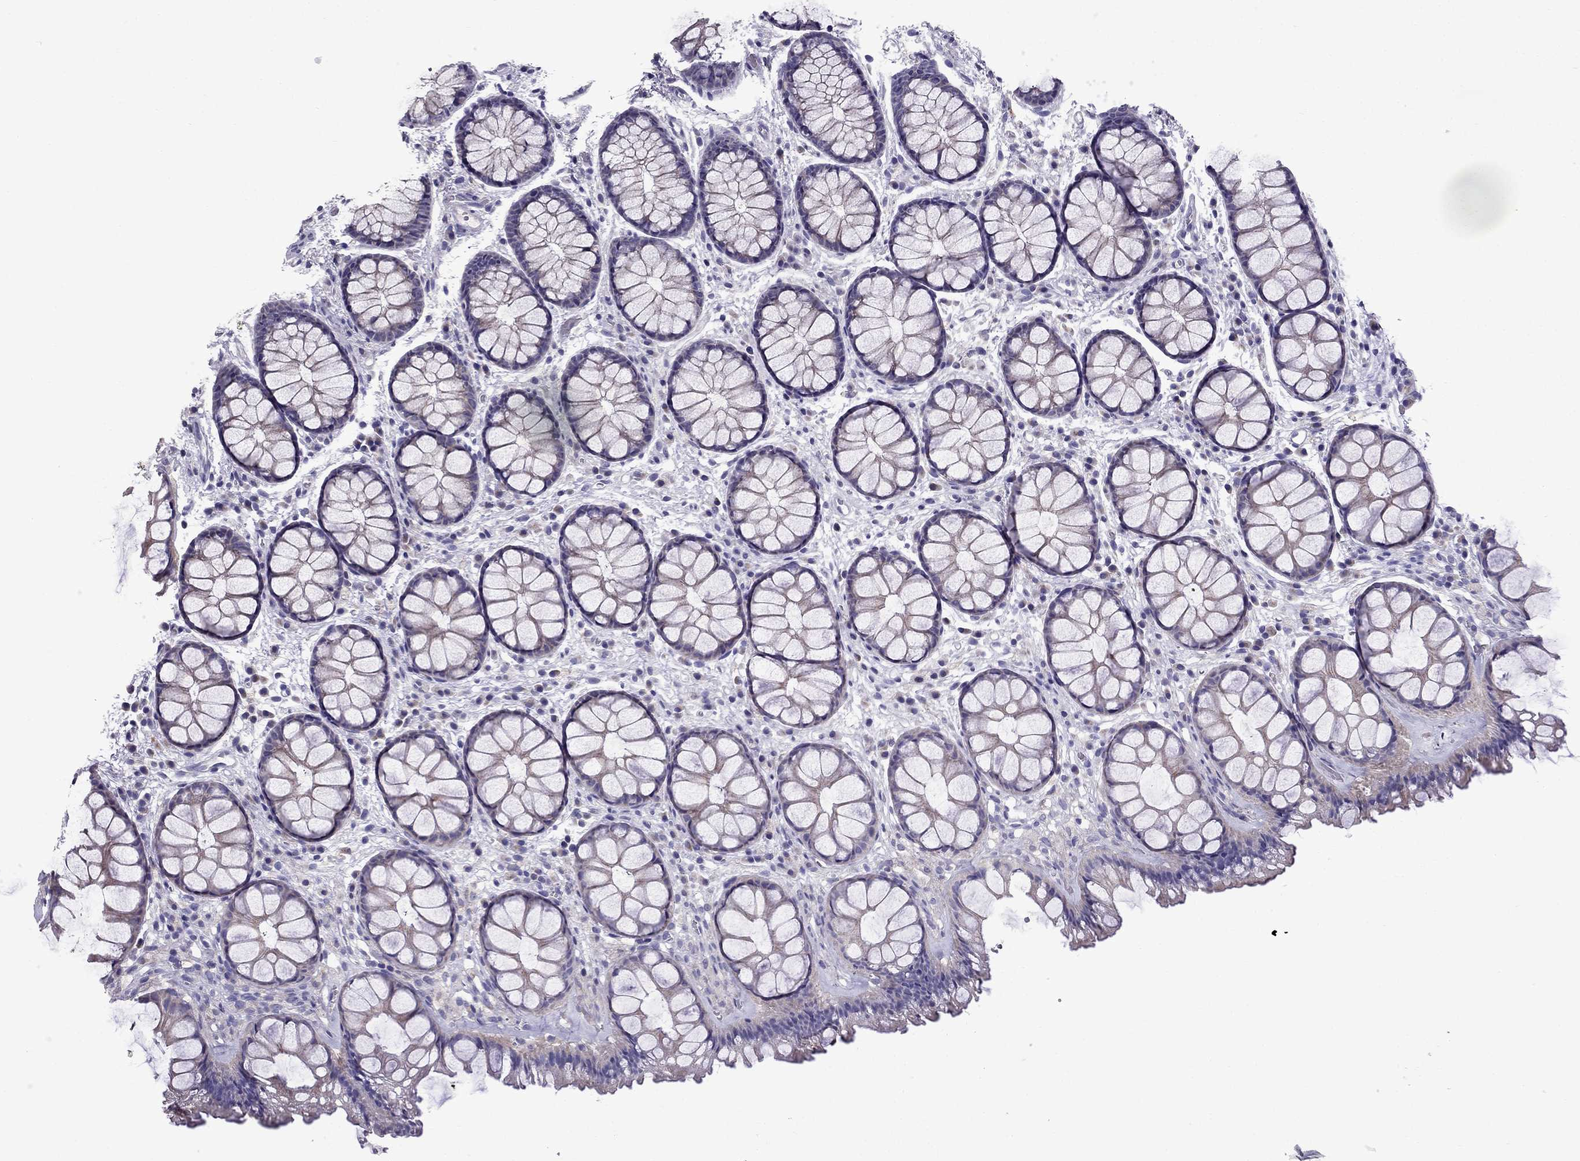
{"staining": {"intensity": "negative", "quantity": "none", "location": "none"}, "tissue": "rectum", "cell_type": "Glandular cells", "image_type": "normal", "snomed": [{"axis": "morphology", "description": "Normal tissue, NOS"}, {"axis": "topography", "description": "Rectum"}], "caption": "Protein analysis of benign rectum displays no significant positivity in glandular cells.", "gene": "OXCT2", "patient": {"sex": "female", "age": 62}}